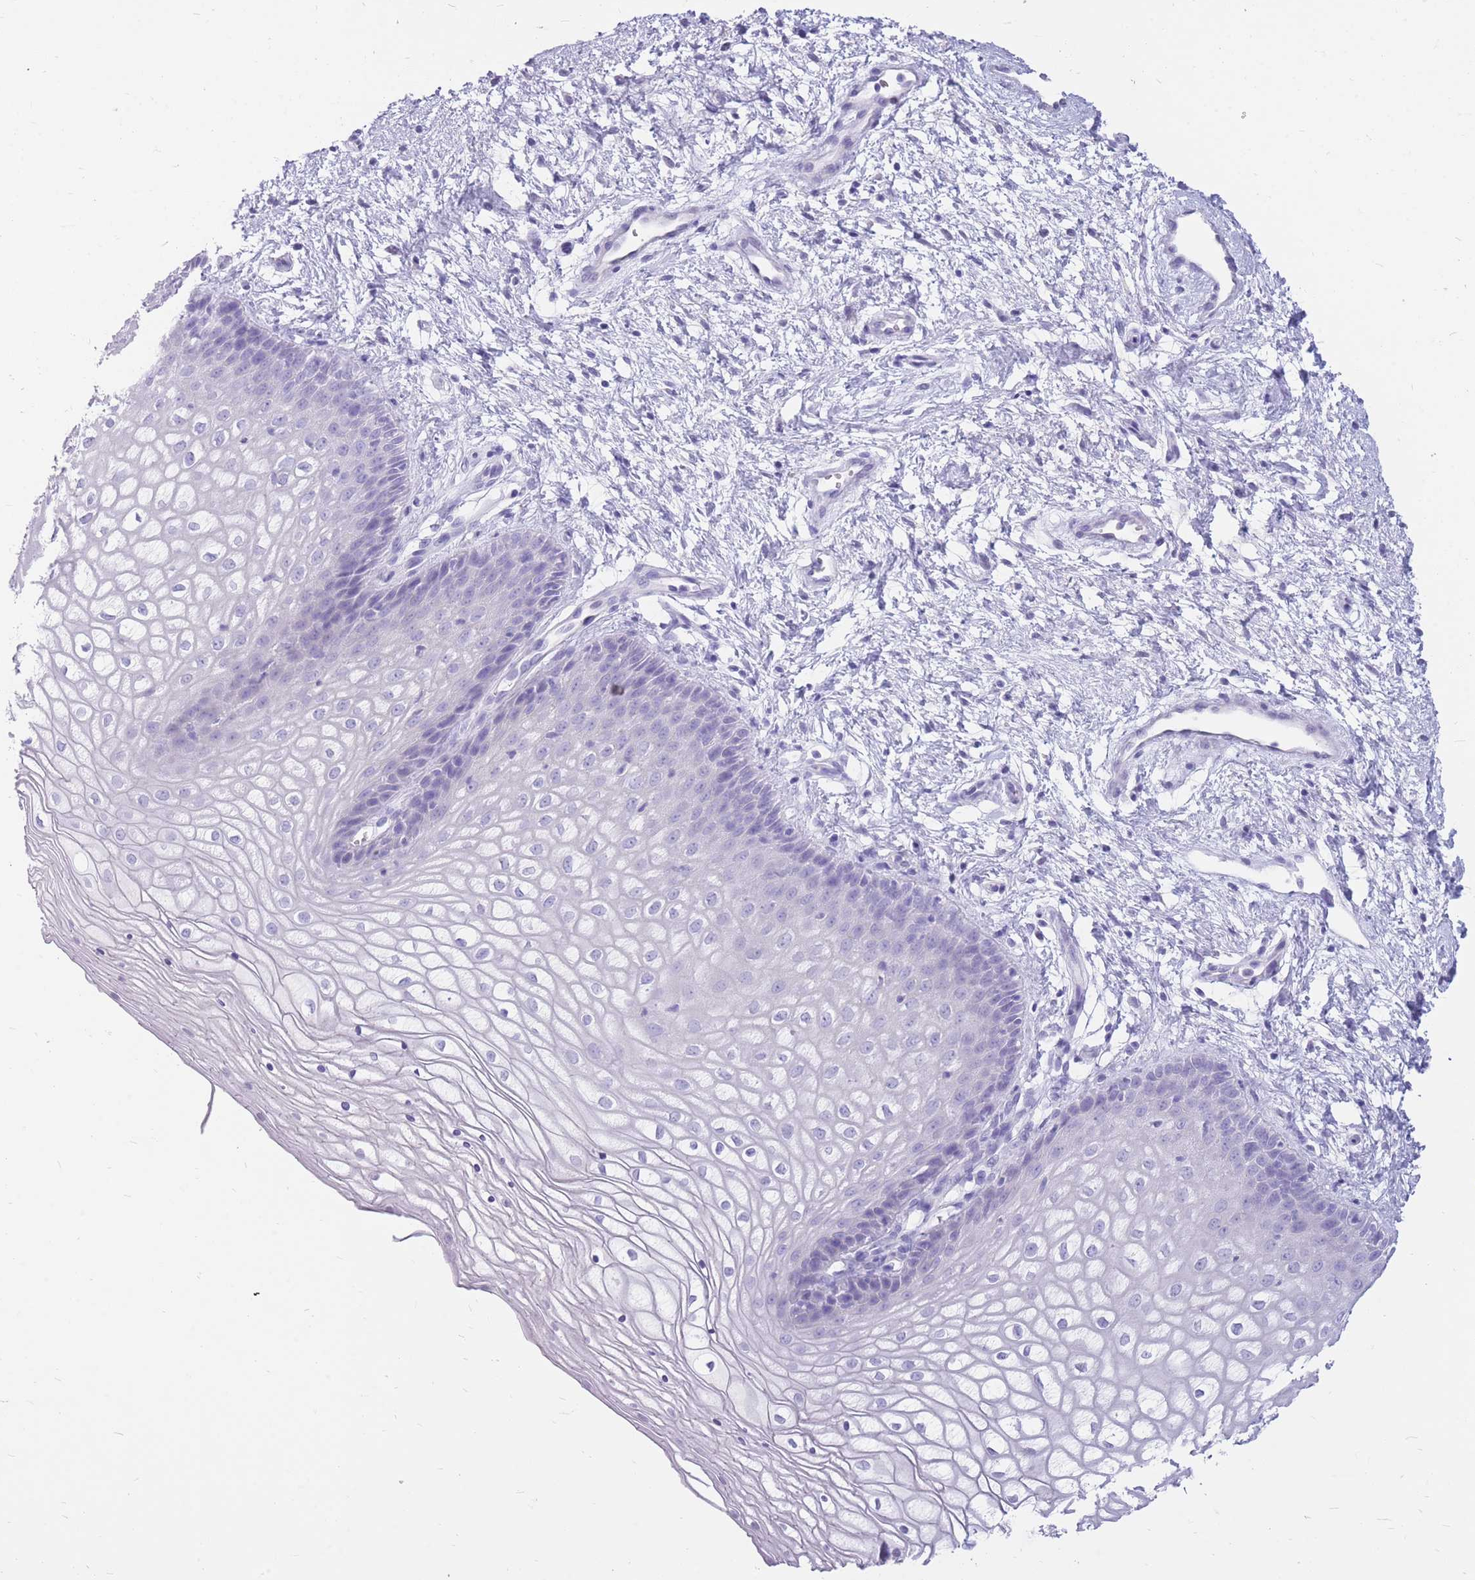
{"staining": {"intensity": "negative", "quantity": "none", "location": "none"}, "tissue": "vagina", "cell_type": "Squamous epithelial cells", "image_type": "normal", "snomed": [{"axis": "morphology", "description": "Normal tissue, NOS"}, {"axis": "topography", "description": "Vagina"}], "caption": "DAB immunohistochemical staining of benign vagina shows no significant expression in squamous epithelial cells. (Brightfield microscopy of DAB (3,3'-diaminobenzidine) immunohistochemistry (IHC) at high magnification).", "gene": "CYP21A2", "patient": {"sex": "female", "age": 34}}